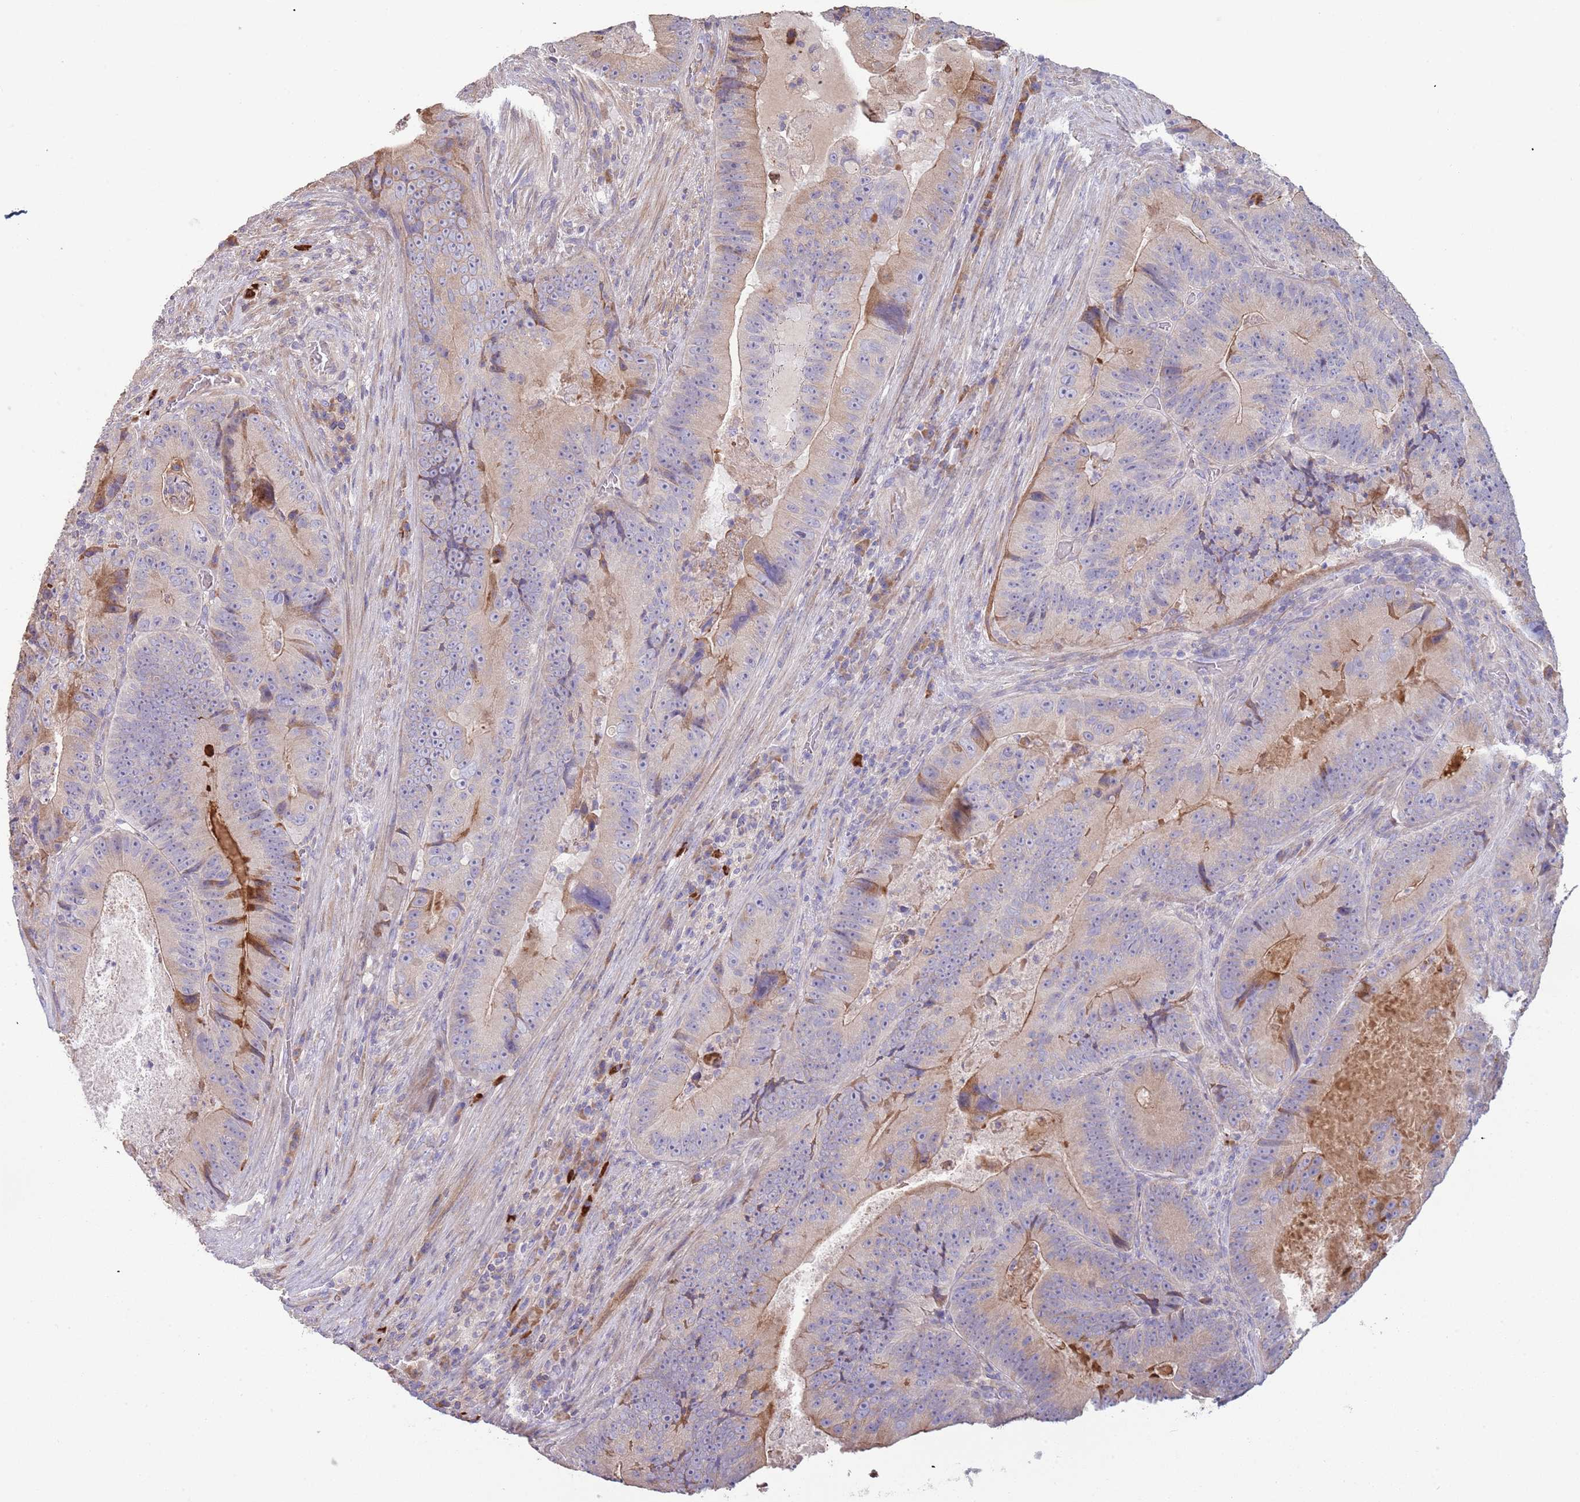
{"staining": {"intensity": "weak", "quantity": "<25%", "location": "cytoplasmic/membranous"}, "tissue": "colorectal cancer", "cell_type": "Tumor cells", "image_type": "cancer", "snomed": [{"axis": "morphology", "description": "Adenocarcinoma, NOS"}, {"axis": "topography", "description": "Colon"}], "caption": "The IHC photomicrograph has no significant staining in tumor cells of colorectal adenocarcinoma tissue. (Brightfield microscopy of DAB (3,3'-diaminobenzidine) immunohistochemistry at high magnification).", "gene": "SUSD1", "patient": {"sex": "female", "age": 86}}